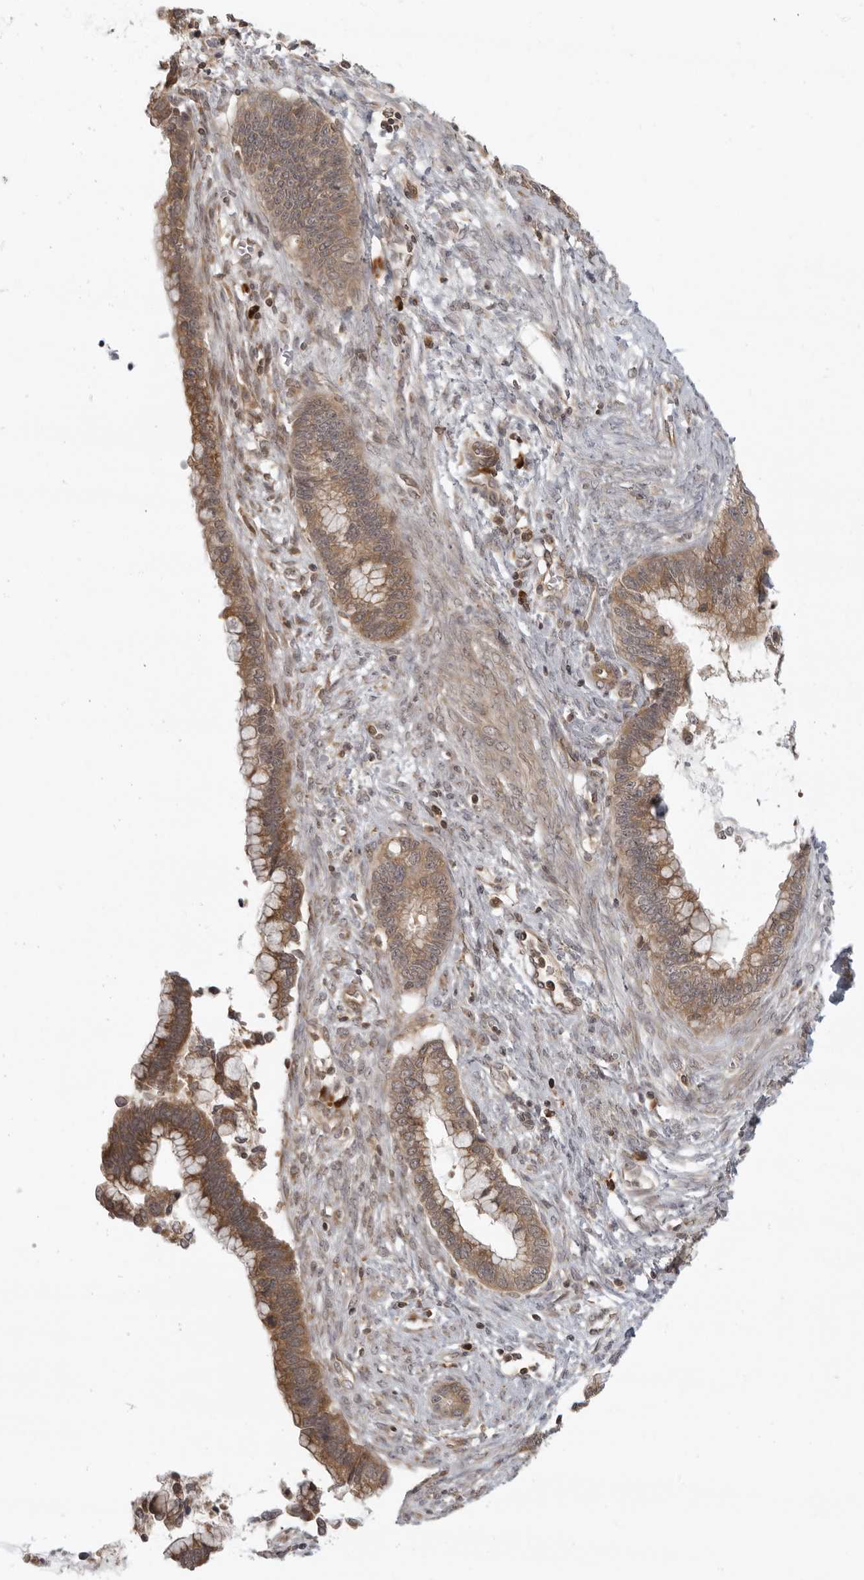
{"staining": {"intensity": "moderate", "quantity": ">75%", "location": "cytoplasmic/membranous"}, "tissue": "cervical cancer", "cell_type": "Tumor cells", "image_type": "cancer", "snomed": [{"axis": "morphology", "description": "Adenocarcinoma, NOS"}, {"axis": "topography", "description": "Cervix"}], "caption": "IHC image of neoplastic tissue: cervical adenocarcinoma stained using IHC exhibits medium levels of moderate protein expression localized specifically in the cytoplasmic/membranous of tumor cells, appearing as a cytoplasmic/membranous brown color.", "gene": "PRRC2A", "patient": {"sex": "female", "age": 44}}